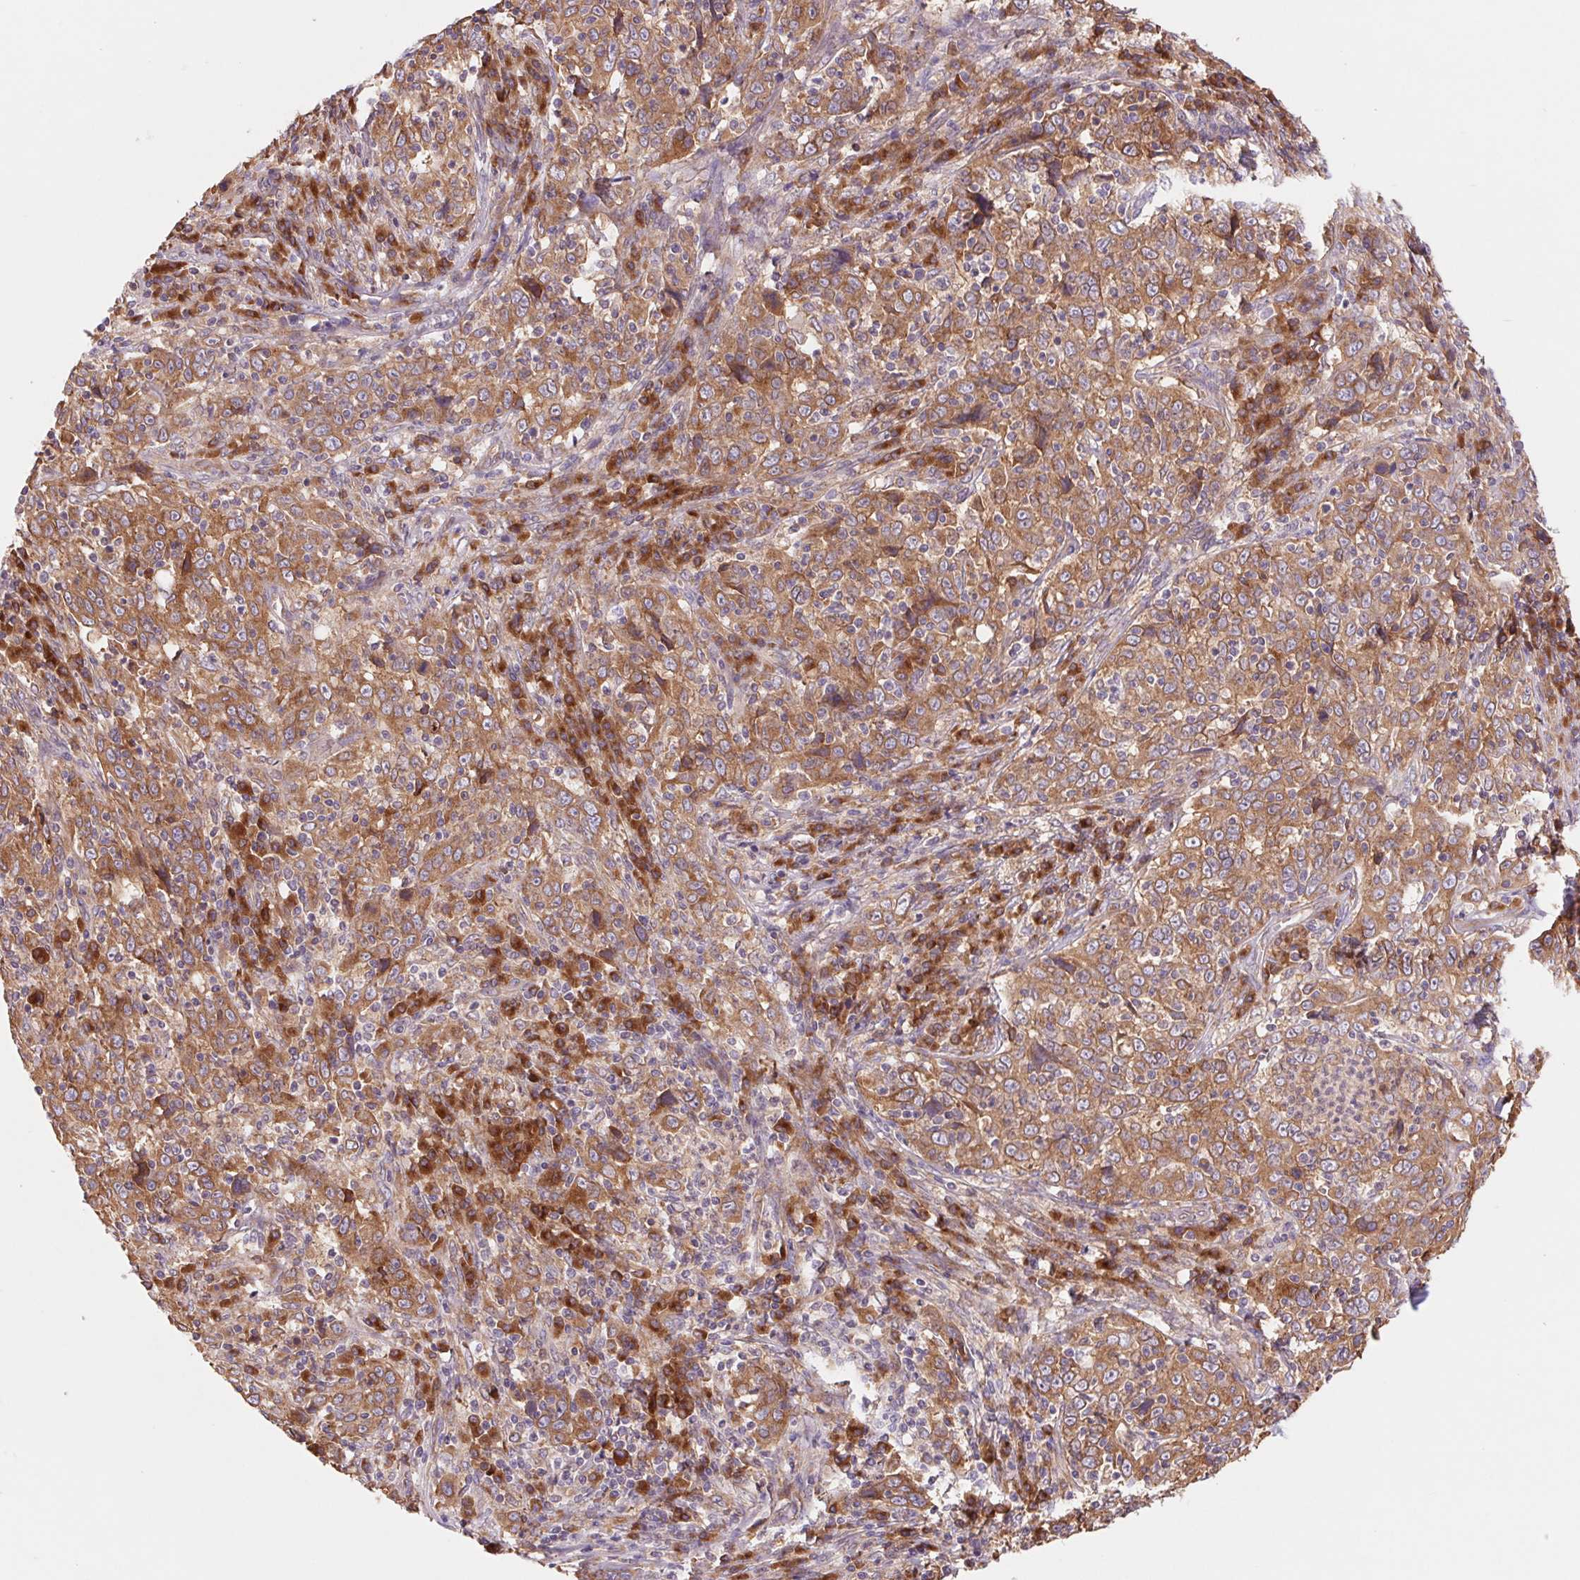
{"staining": {"intensity": "moderate", "quantity": ">75%", "location": "cytoplasmic/membranous"}, "tissue": "cervical cancer", "cell_type": "Tumor cells", "image_type": "cancer", "snomed": [{"axis": "morphology", "description": "Squamous cell carcinoma, NOS"}, {"axis": "topography", "description": "Cervix"}], "caption": "Brown immunohistochemical staining in squamous cell carcinoma (cervical) reveals moderate cytoplasmic/membranous staining in approximately >75% of tumor cells. (IHC, brightfield microscopy, high magnification).", "gene": "RAB1A", "patient": {"sex": "female", "age": 46}}